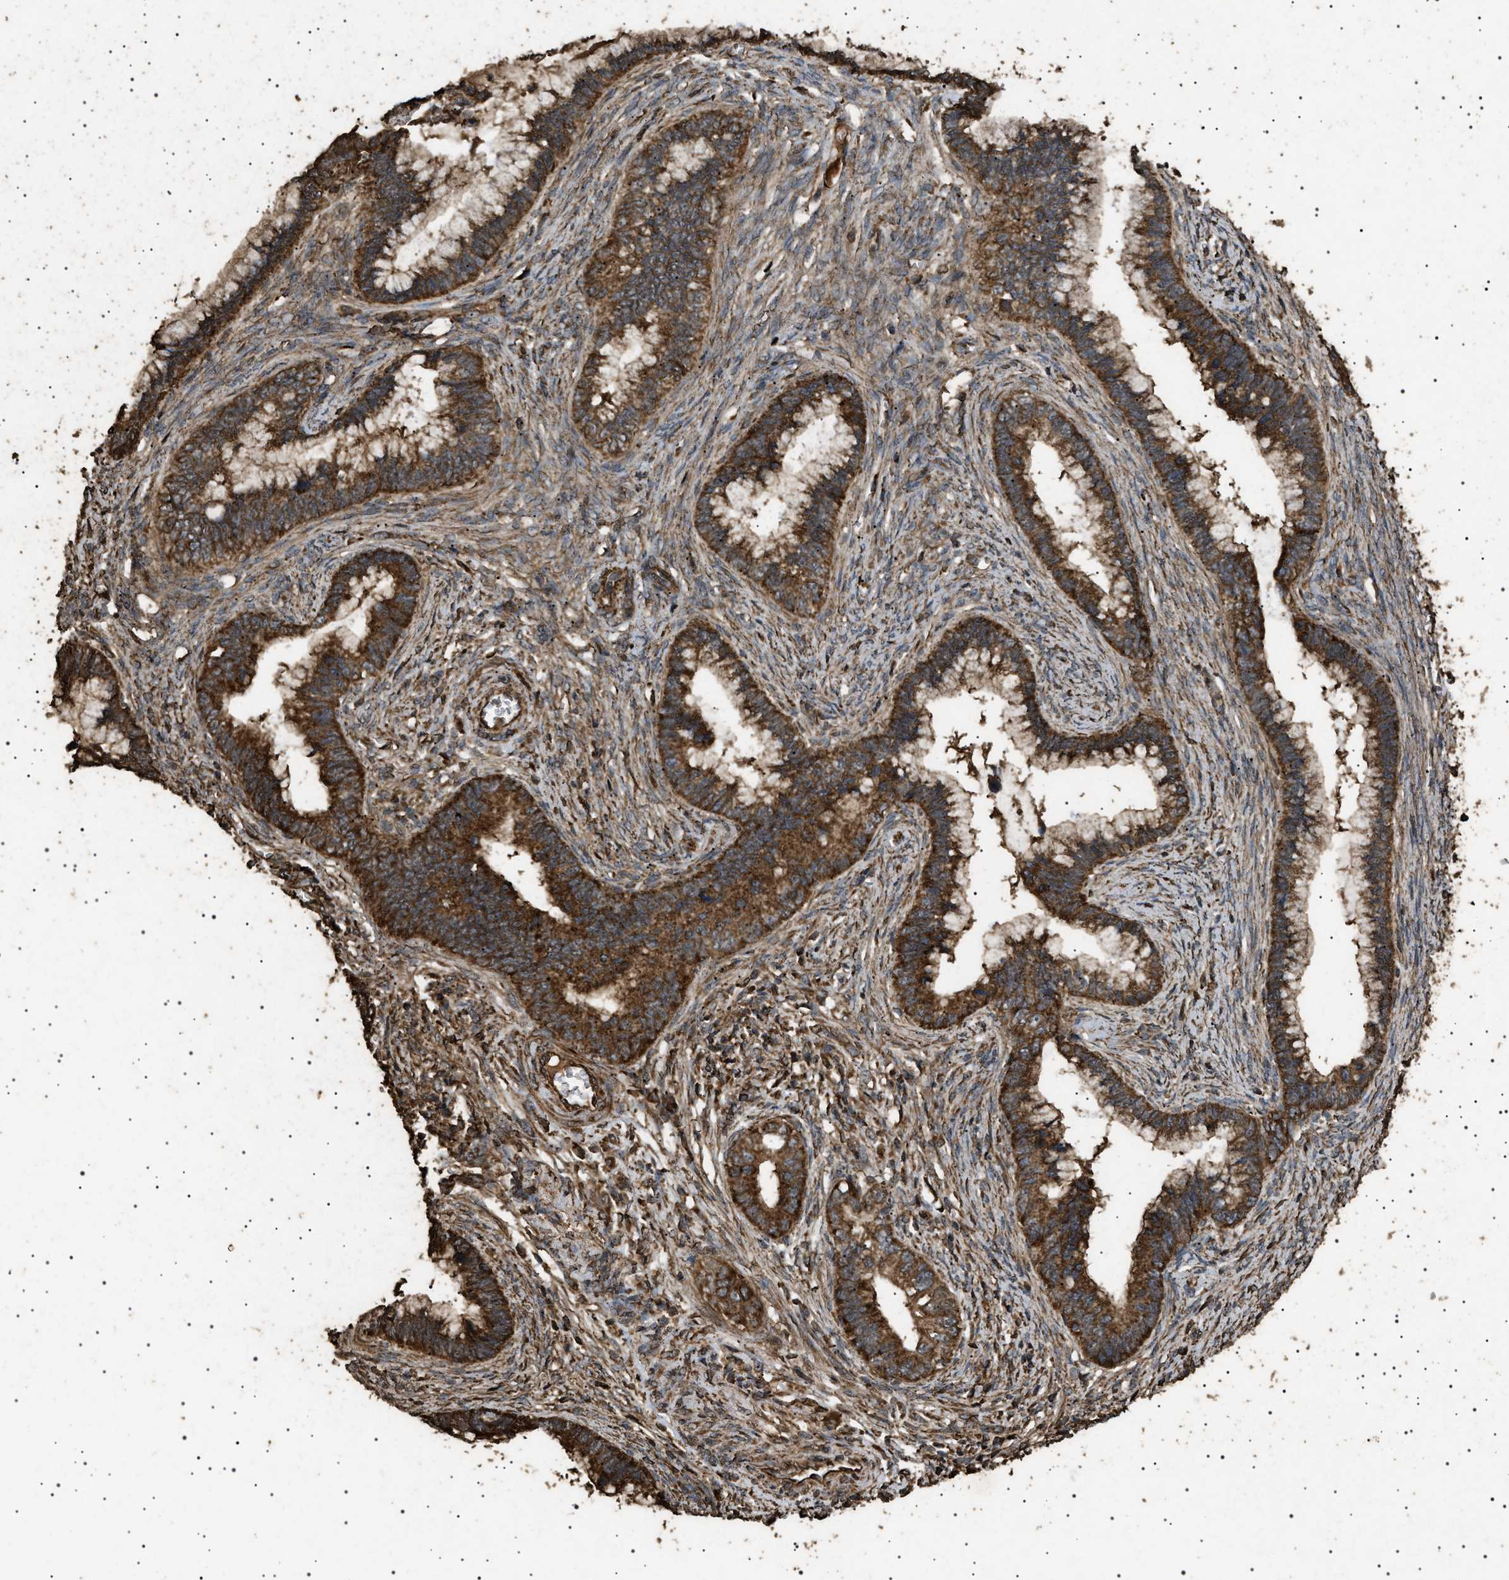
{"staining": {"intensity": "strong", "quantity": ">75%", "location": "cytoplasmic/membranous"}, "tissue": "cervical cancer", "cell_type": "Tumor cells", "image_type": "cancer", "snomed": [{"axis": "morphology", "description": "Adenocarcinoma, NOS"}, {"axis": "topography", "description": "Cervix"}], "caption": "Tumor cells display strong cytoplasmic/membranous positivity in approximately >75% of cells in adenocarcinoma (cervical).", "gene": "CYRIA", "patient": {"sex": "female", "age": 44}}